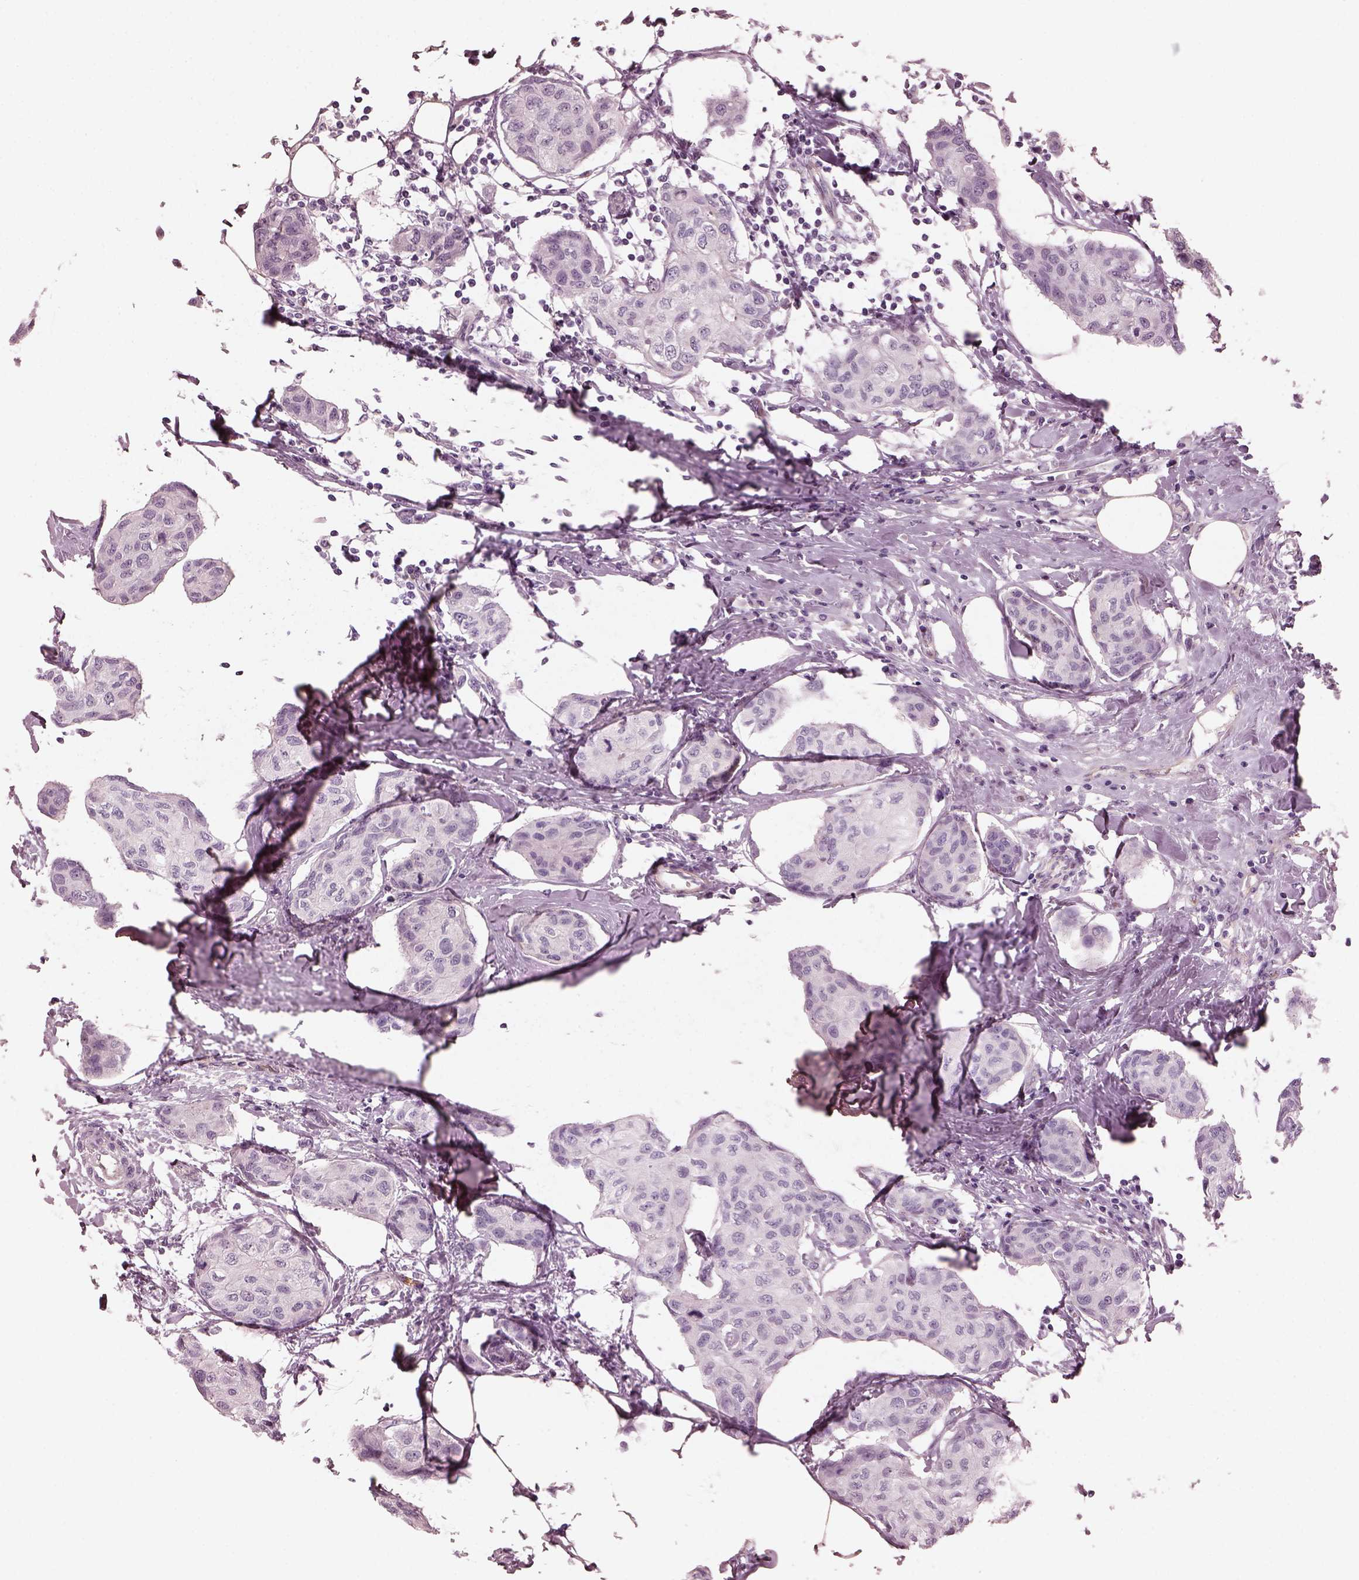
{"staining": {"intensity": "negative", "quantity": "none", "location": "none"}, "tissue": "breast cancer", "cell_type": "Tumor cells", "image_type": "cancer", "snomed": [{"axis": "morphology", "description": "Duct carcinoma"}, {"axis": "topography", "description": "Breast"}], "caption": "An IHC image of breast invasive ductal carcinoma is shown. There is no staining in tumor cells of breast invasive ductal carcinoma.", "gene": "EIF4E1B", "patient": {"sex": "female", "age": 80}}